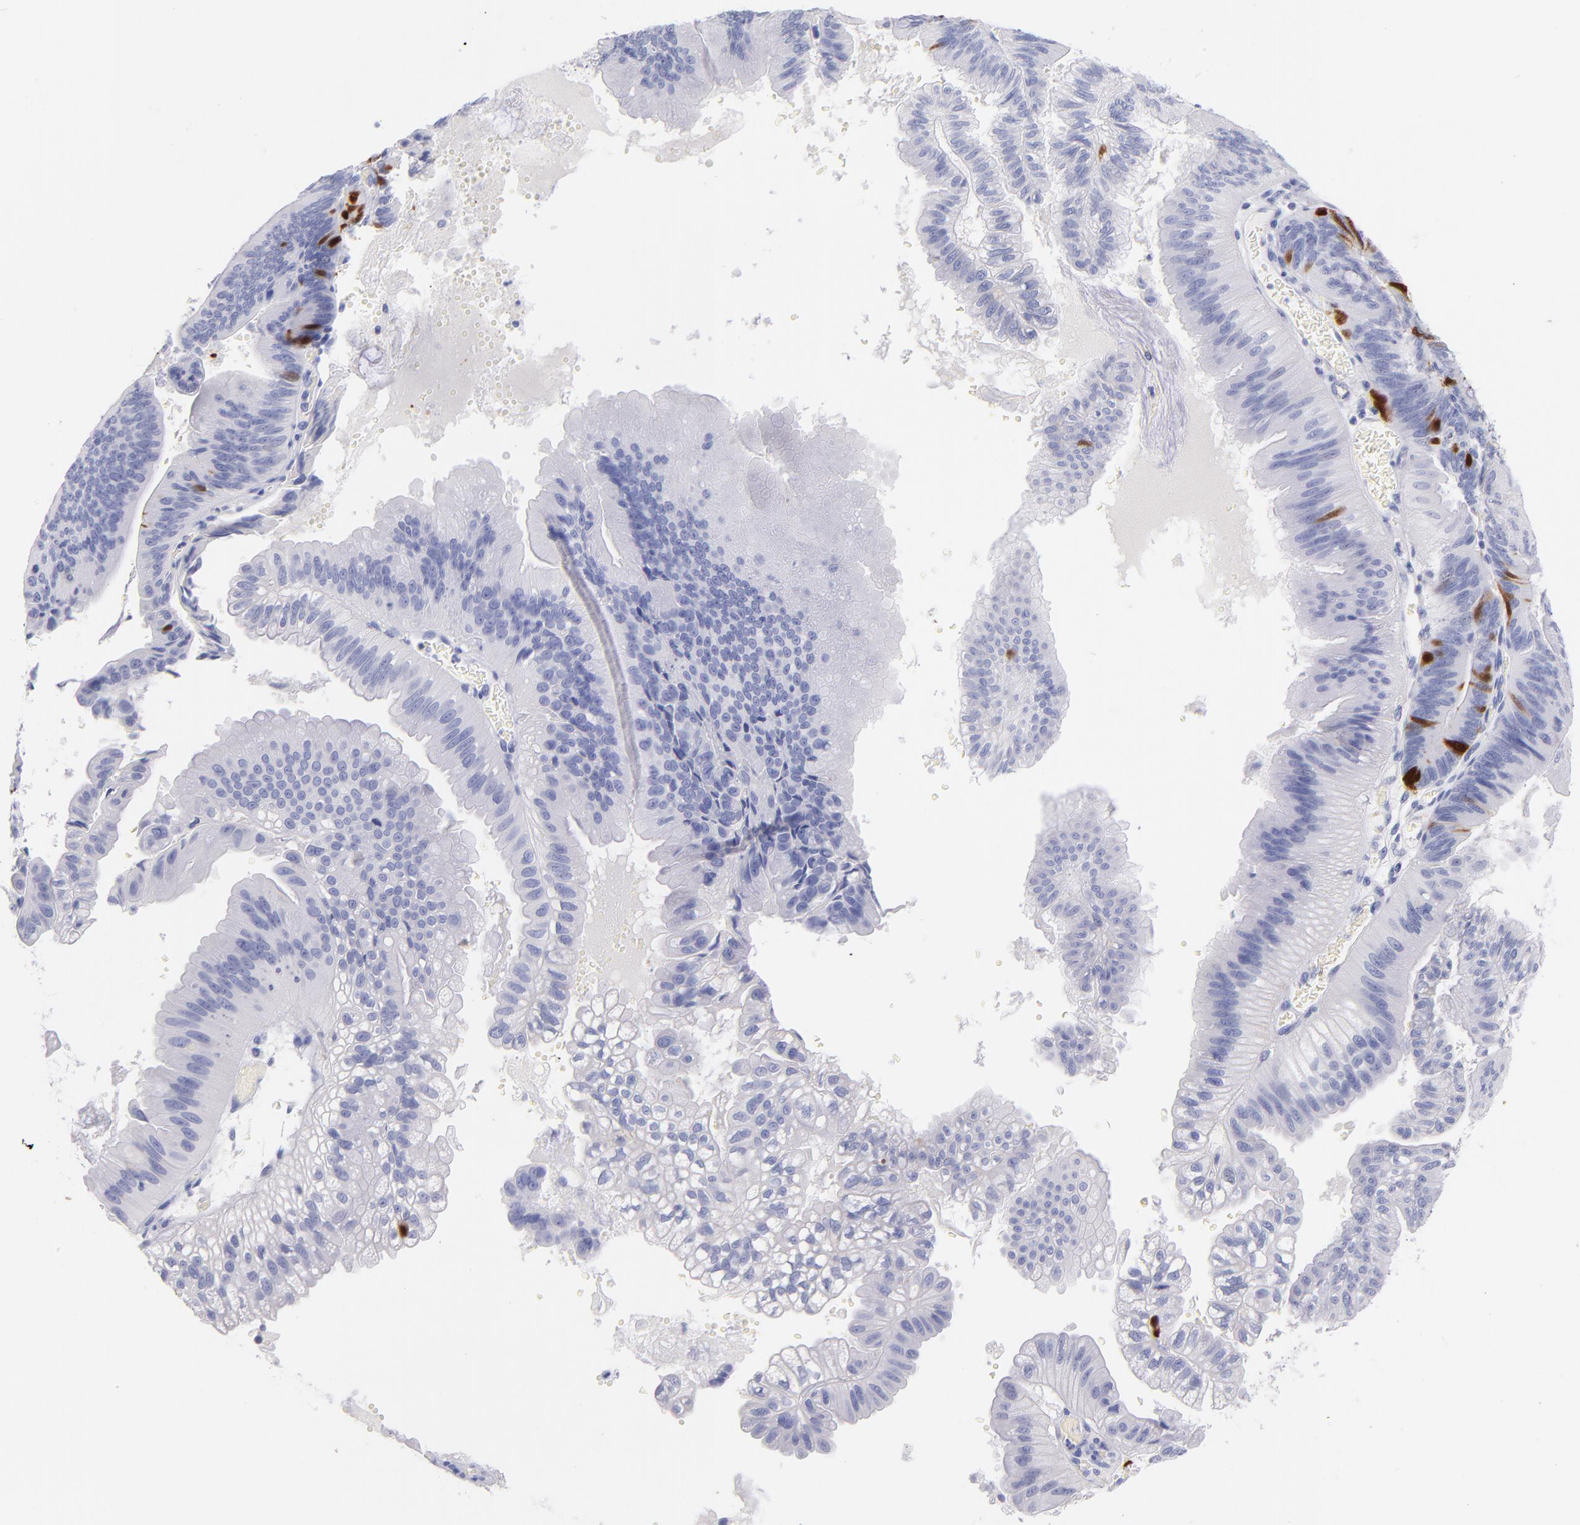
{"staining": {"intensity": "strong", "quantity": "<25%", "location": "cytoplasmic/membranous"}, "tissue": "pancreatic cancer", "cell_type": "Tumor cells", "image_type": "cancer", "snomed": [{"axis": "morphology", "description": "Adenocarcinoma, NOS"}, {"axis": "topography", "description": "Pancreas"}], "caption": "There is medium levels of strong cytoplasmic/membranous staining in tumor cells of pancreatic cancer, as demonstrated by immunohistochemical staining (brown color).", "gene": "SCGN", "patient": {"sex": "male", "age": 82}}